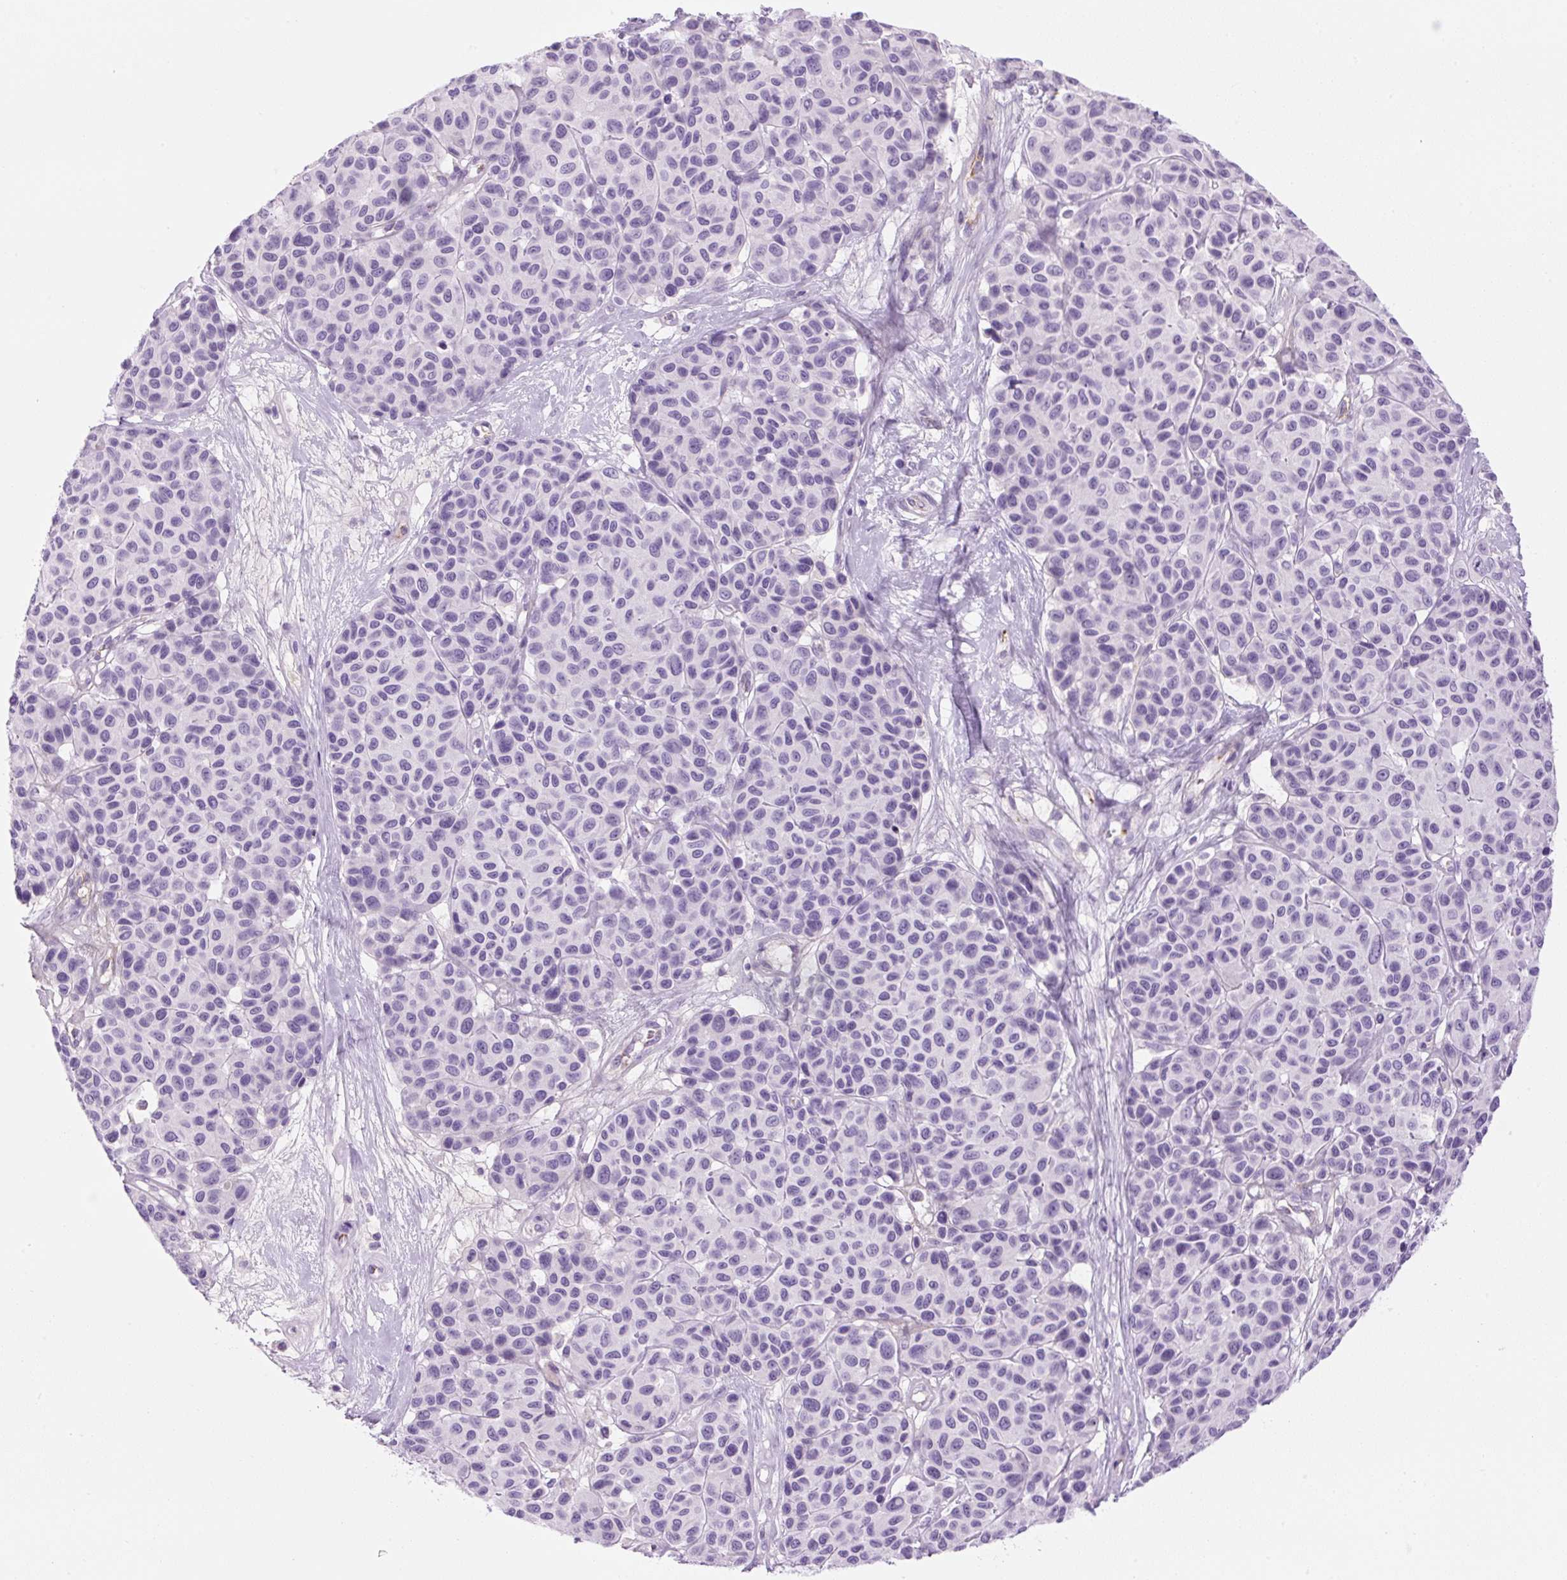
{"staining": {"intensity": "negative", "quantity": "none", "location": "none"}, "tissue": "melanoma", "cell_type": "Tumor cells", "image_type": "cancer", "snomed": [{"axis": "morphology", "description": "Malignant melanoma, NOS"}, {"axis": "topography", "description": "Skin"}], "caption": "Tumor cells show no significant positivity in malignant melanoma.", "gene": "RSPO4", "patient": {"sex": "female", "age": 66}}